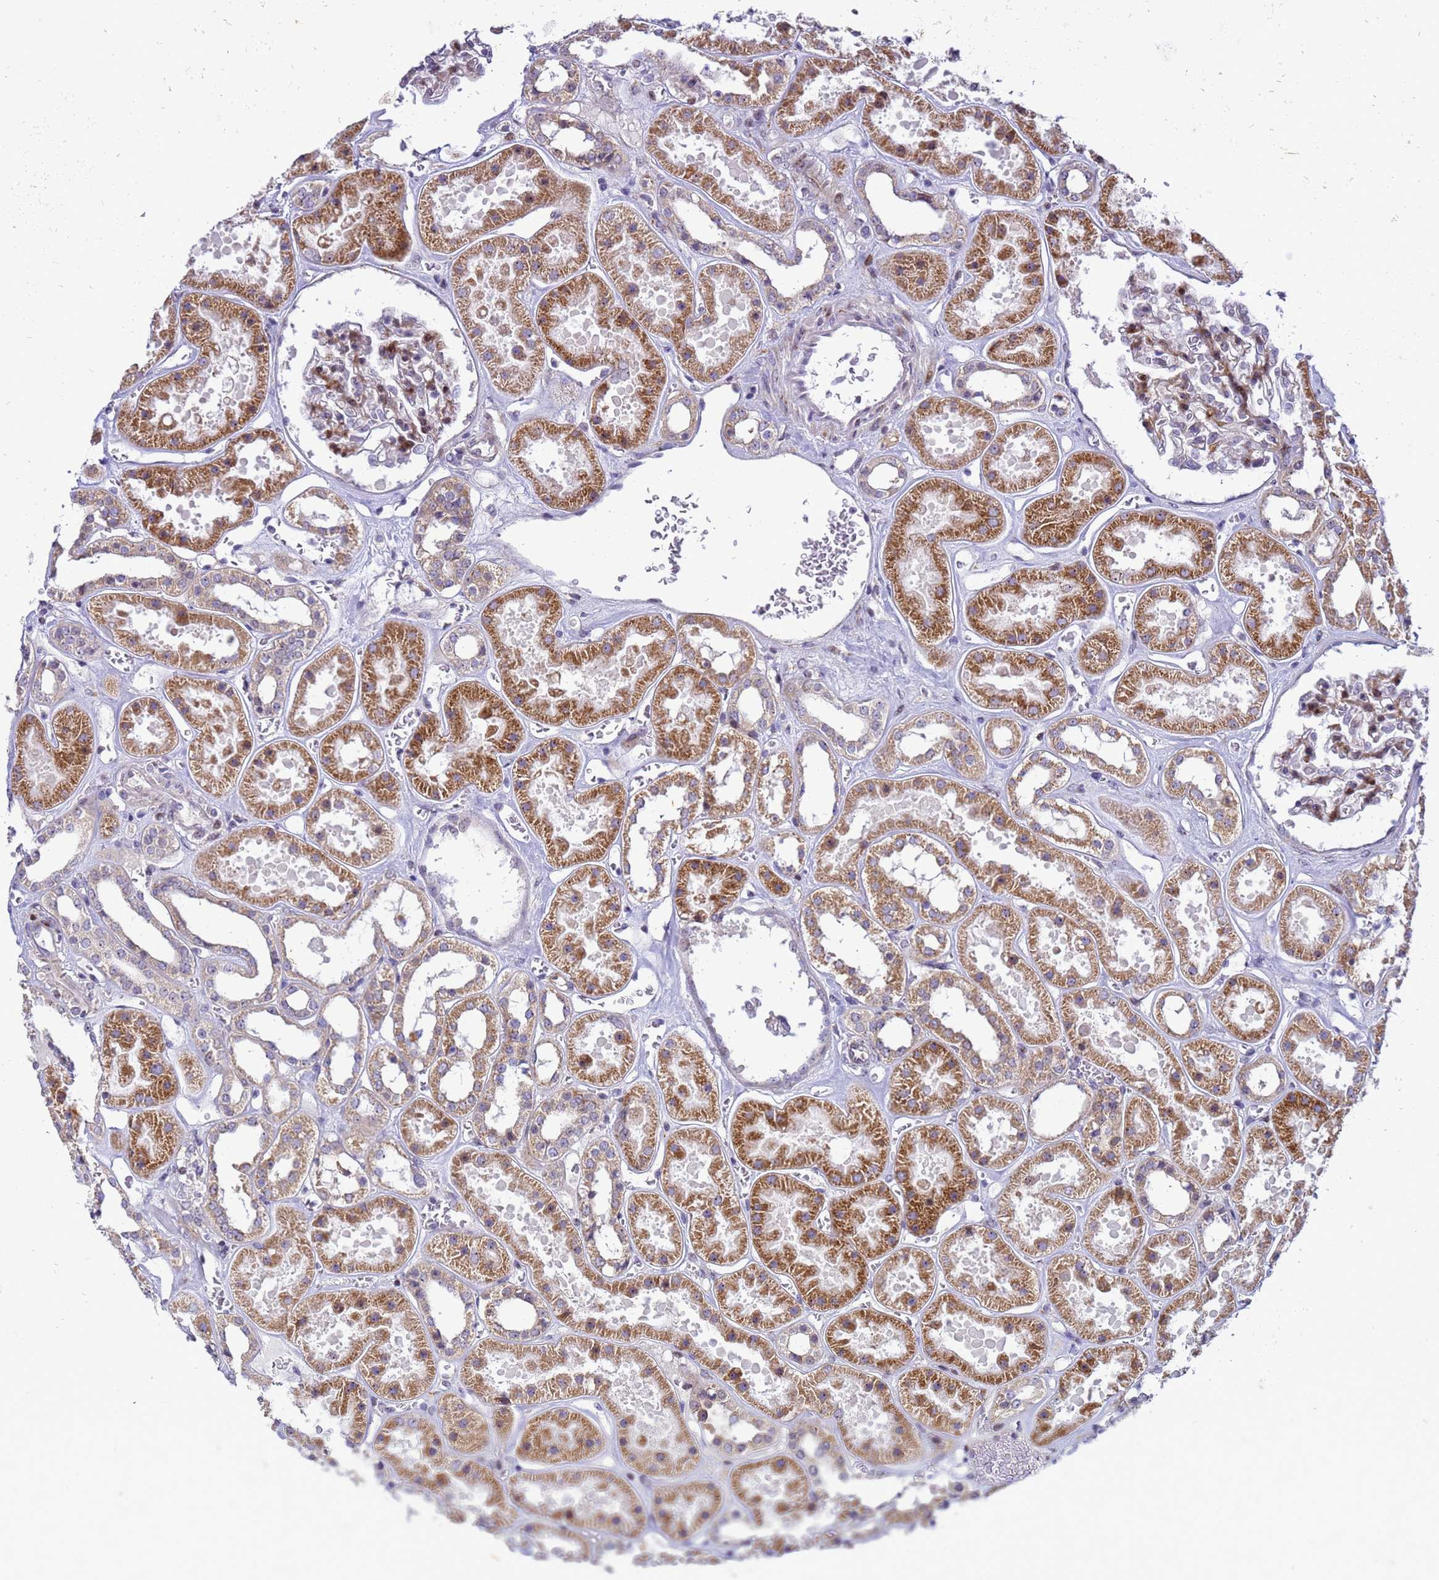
{"staining": {"intensity": "moderate", "quantity": "25%-75%", "location": "cytoplasmic/membranous"}, "tissue": "kidney", "cell_type": "Cells in glomeruli", "image_type": "normal", "snomed": [{"axis": "morphology", "description": "Normal tissue, NOS"}, {"axis": "topography", "description": "Kidney"}], "caption": "This histopathology image displays immunohistochemistry (IHC) staining of benign human kidney, with medium moderate cytoplasmic/membranous expression in about 25%-75% of cells in glomeruli.", "gene": "RSPO1", "patient": {"sex": "female", "age": 41}}